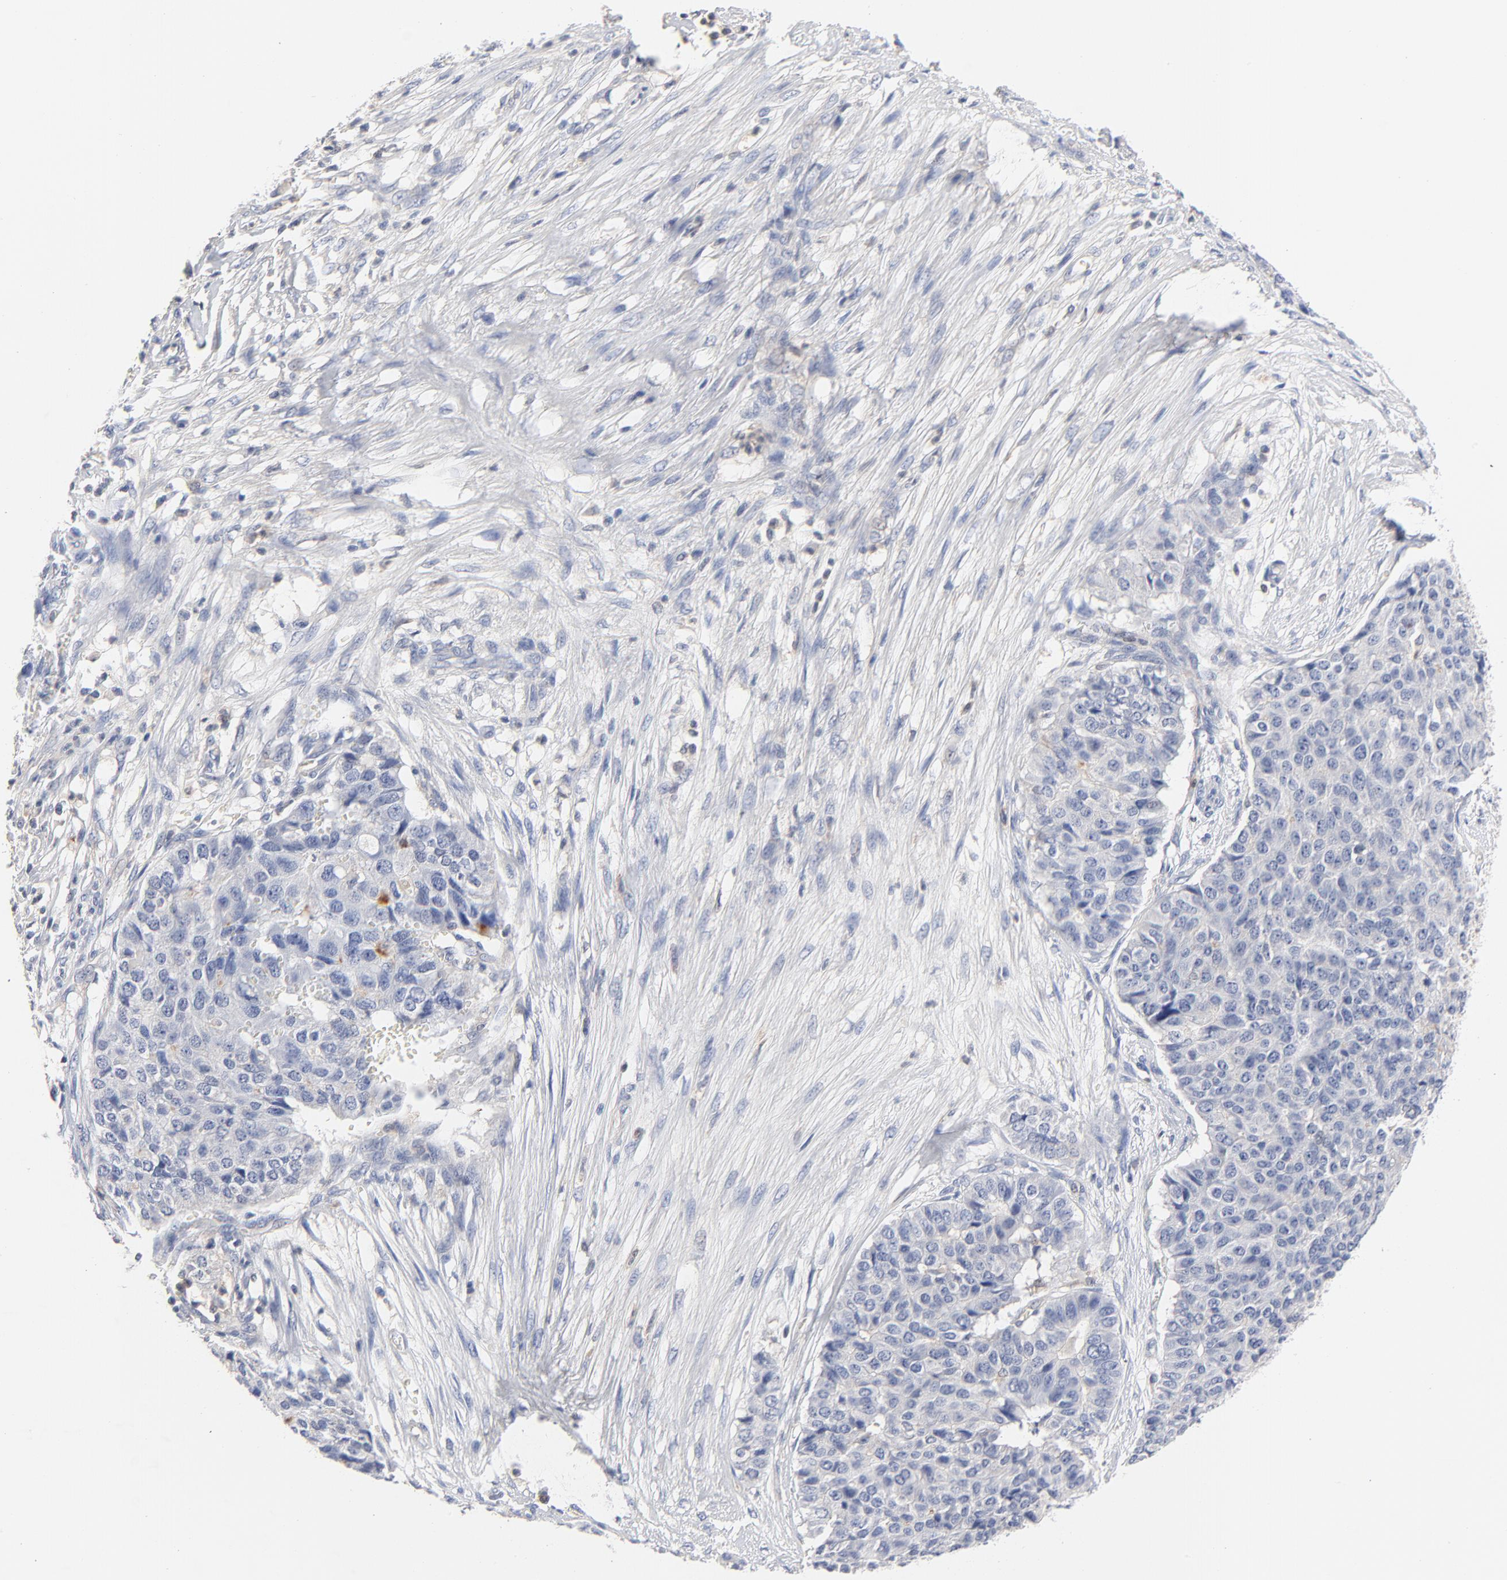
{"staining": {"intensity": "negative", "quantity": "none", "location": "none"}, "tissue": "pancreatic cancer", "cell_type": "Tumor cells", "image_type": "cancer", "snomed": [{"axis": "morphology", "description": "Adenocarcinoma, NOS"}, {"axis": "topography", "description": "Pancreas"}], "caption": "High magnification brightfield microscopy of adenocarcinoma (pancreatic) stained with DAB (3,3'-diaminobenzidine) (brown) and counterstained with hematoxylin (blue): tumor cells show no significant staining. (DAB immunohistochemistry, high magnification).", "gene": "CAB39L", "patient": {"sex": "male", "age": 50}}